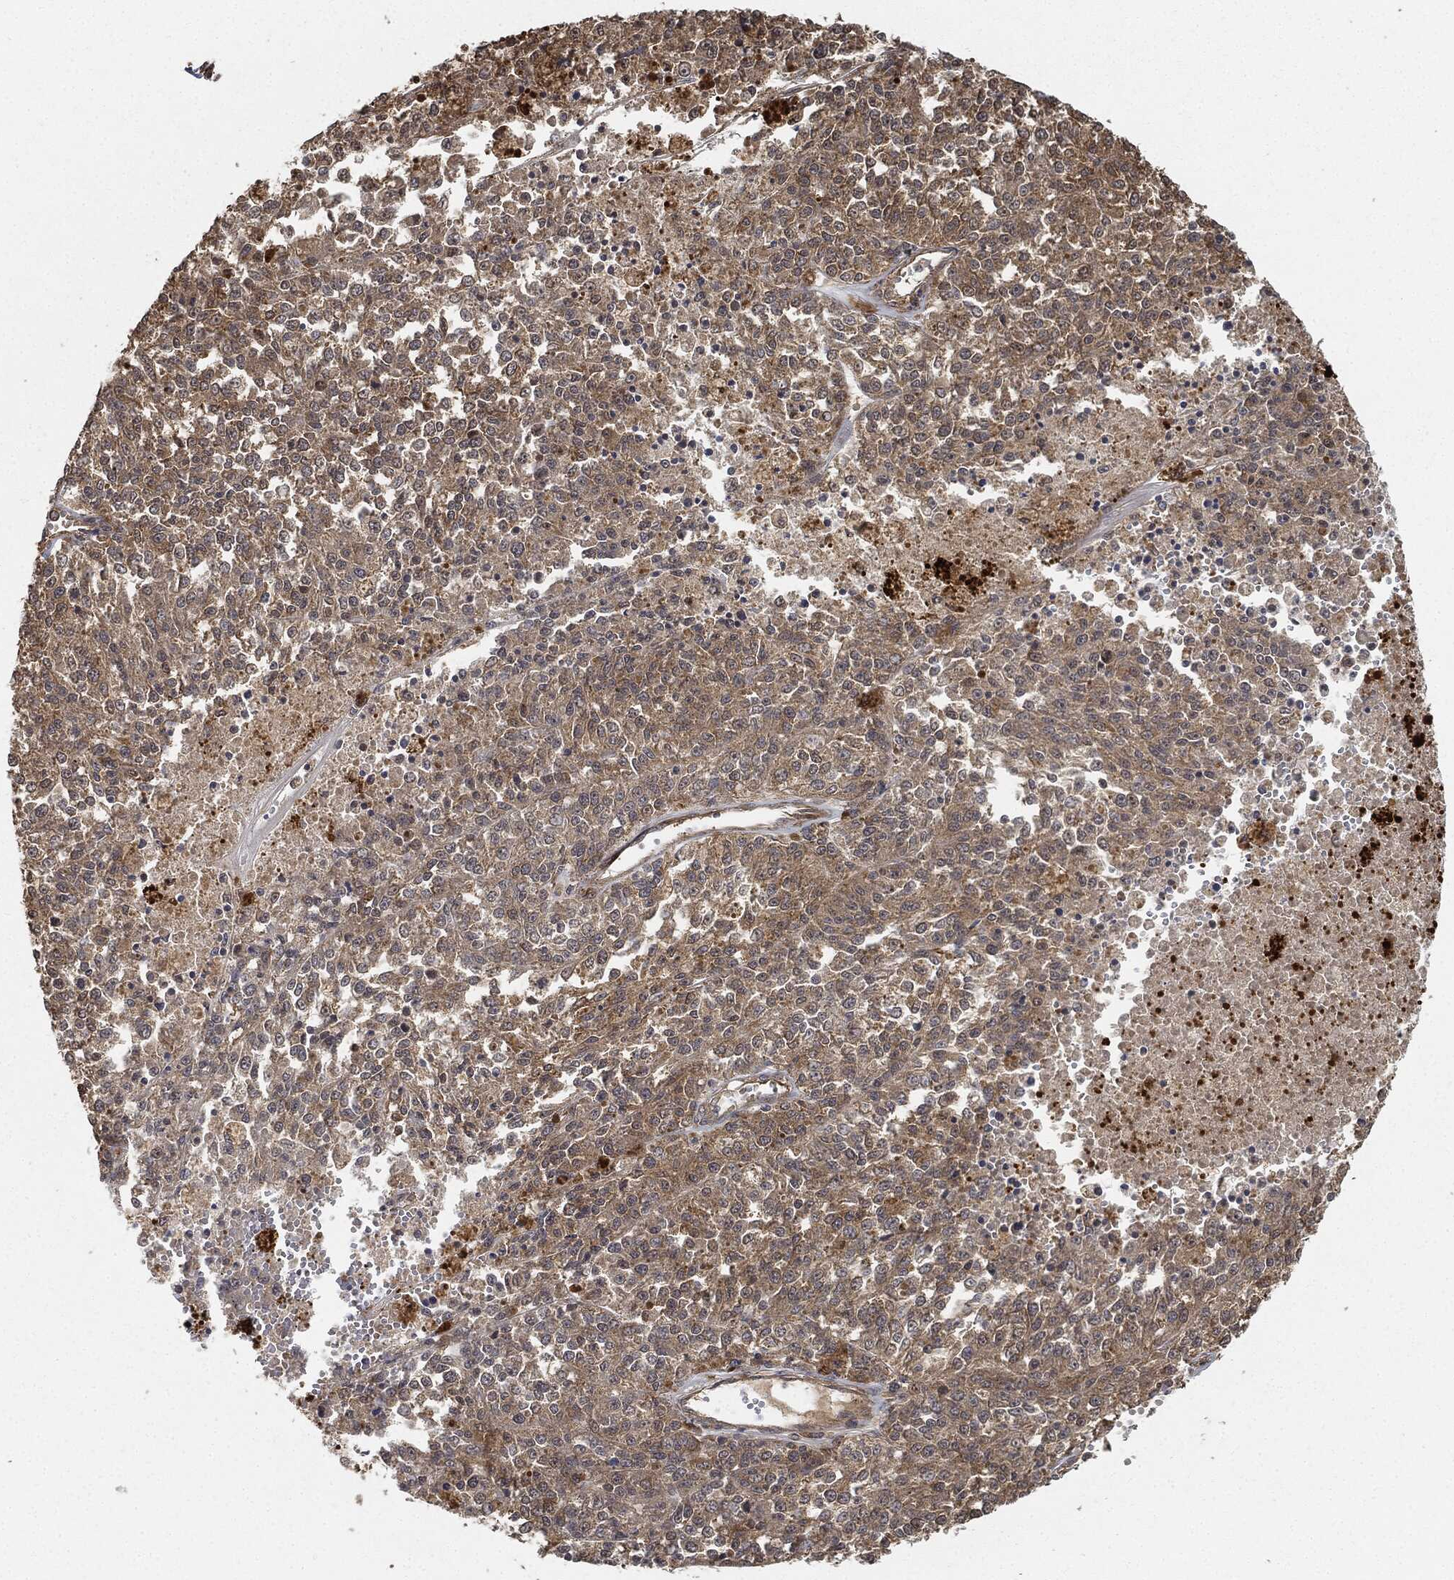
{"staining": {"intensity": "weak", "quantity": "25%-75%", "location": "cytoplasmic/membranous"}, "tissue": "melanoma", "cell_type": "Tumor cells", "image_type": "cancer", "snomed": [{"axis": "morphology", "description": "Malignant melanoma, Metastatic site"}, {"axis": "topography", "description": "Lymph node"}], "caption": "Melanoma tissue reveals weak cytoplasmic/membranous expression in about 25%-75% of tumor cells", "gene": "TPT1", "patient": {"sex": "female", "age": 64}}